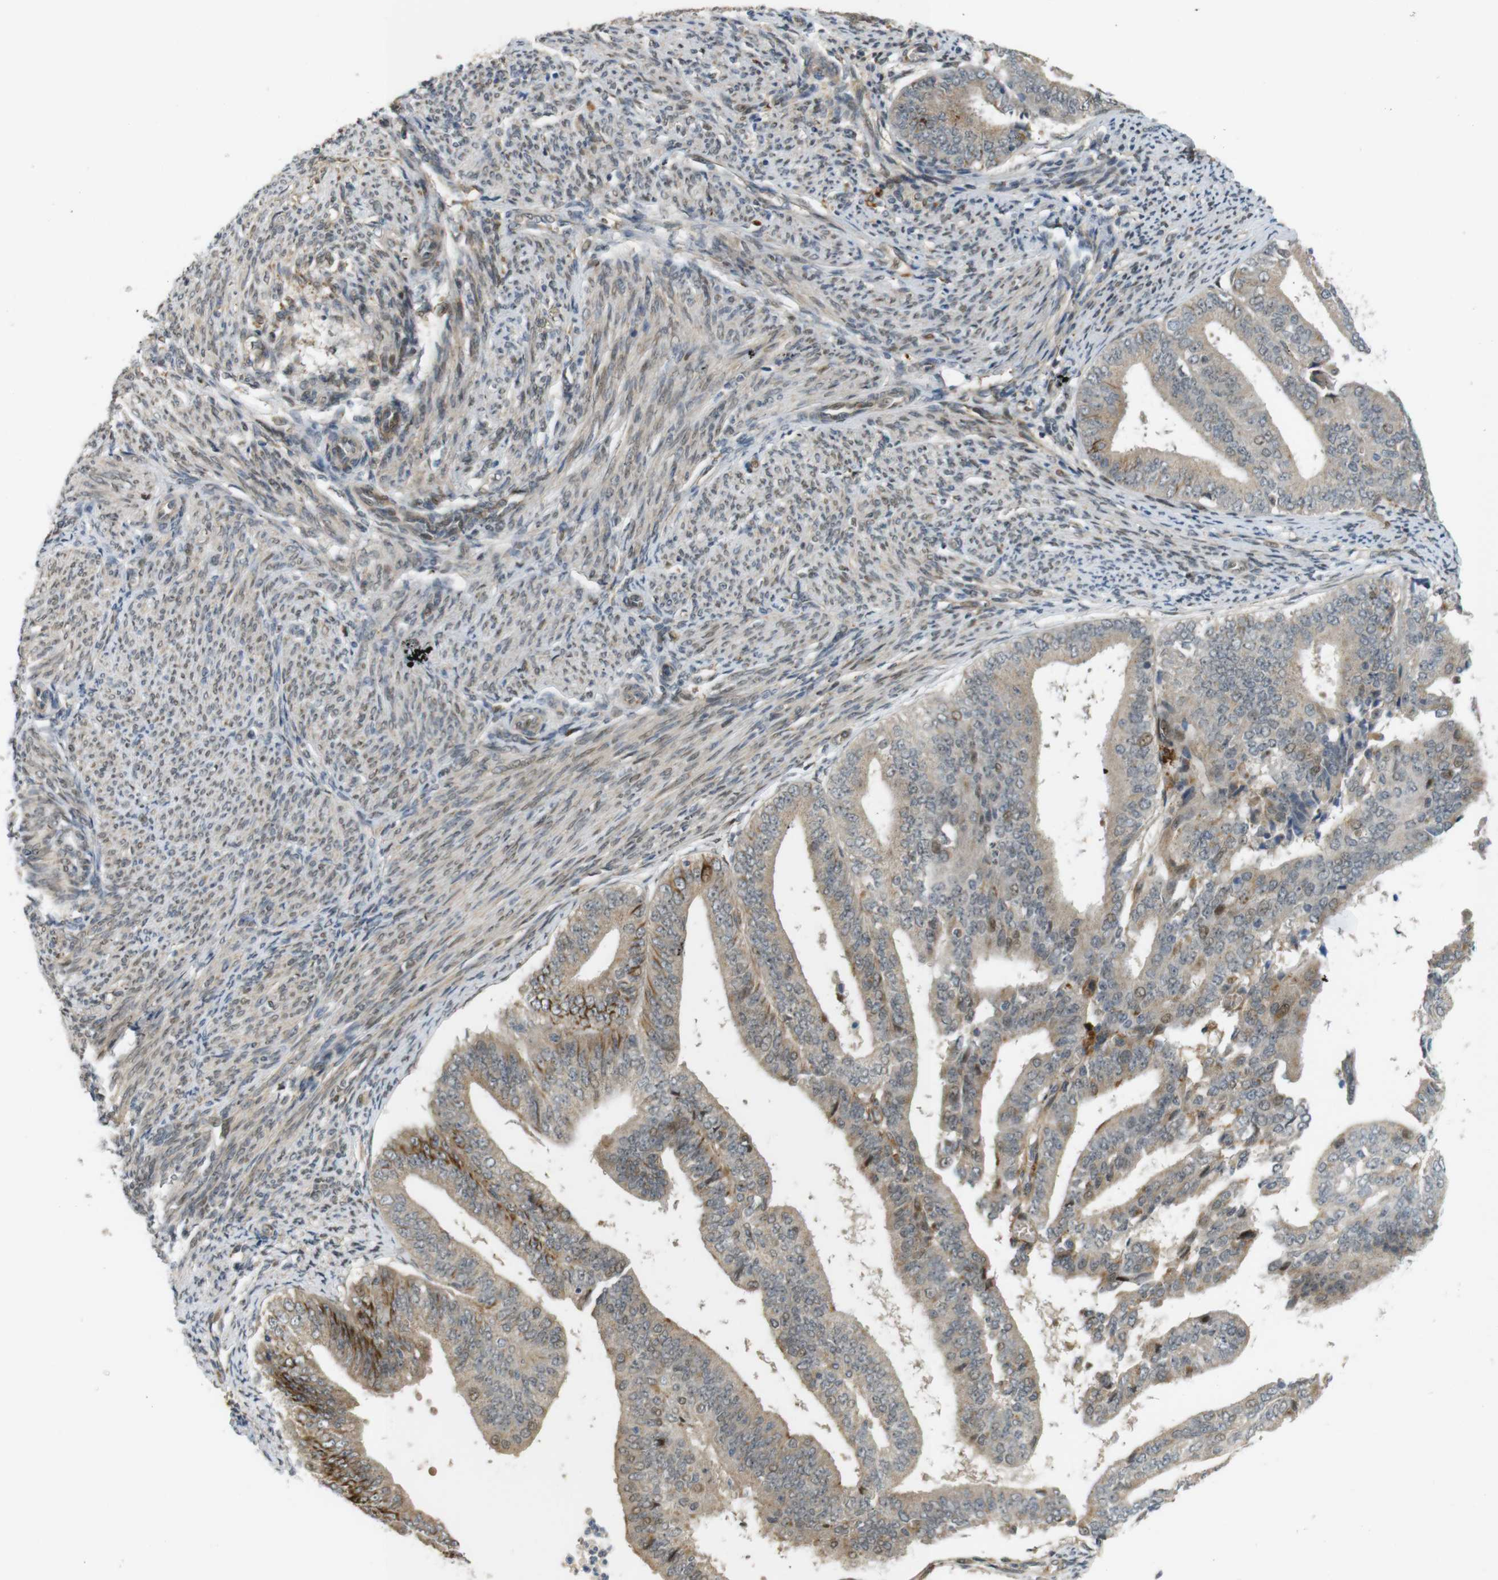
{"staining": {"intensity": "moderate", "quantity": "<25%", "location": "cytoplasmic/membranous"}, "tissue": "endometrial cancer", "cell_type": "Tumor cells", "image_type": "cancer", "snomed": [{"axis": "morphology", "description": "Adenocarcinoma, NOS"}, {"axis": "topography", "description": "Endometrium"}], "caption": "High-power microscopy captured an immunohistochemistry image of endometrial cancer, revealing moderate cytoplasmic/membranous positivity in approximately <25% of tumor cells. (Brightfield microscopy of DAB IHC at high magnification).", "gene": "TSPAN9", "patient": {"sex": "female", "age": 63}}